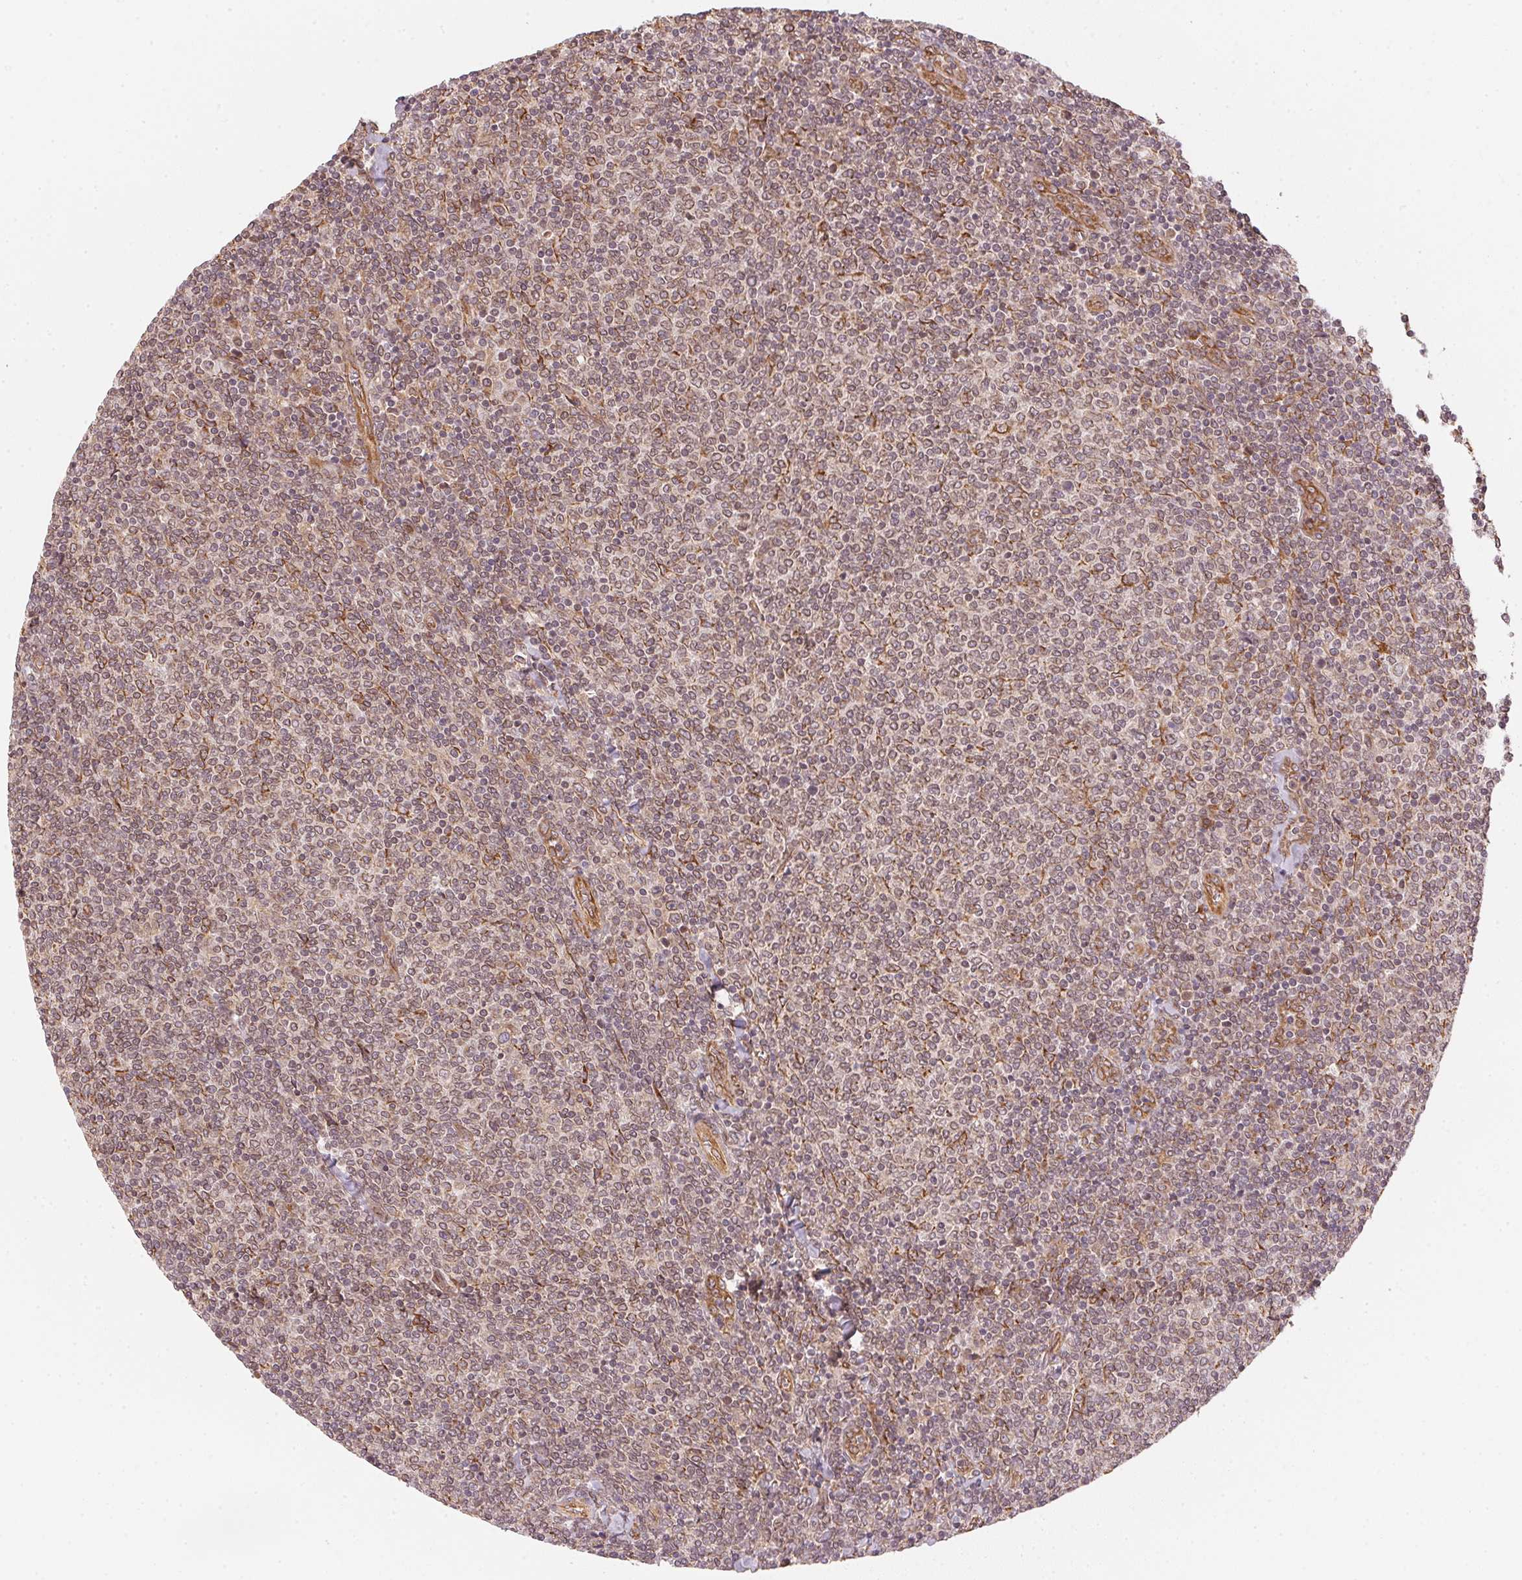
{"staining": {"intensity": "weak", "quantity": "25%-75%", "location": "cytoplasmic/membranous"}, "tissue": "lymphoma", "cell_type": "Tumor cells", "image_type": "cancer", "snomed": [{"axis": "morphology", "description": "Malignant lymphoma, non-Hodgkin's type, Low grade"}, {"axis": "topography", "description": "Lymph node"}], "caption": "Brown immunohistochemical staining in human lymphoma shows weak cytoplasmic/membranous staining in approximately 25%-75% of tumor cells. (IHC, brightfield microscopy, high magnification).", "gene": "STRN4", "patient": {"sex": "male", "age": 52}}